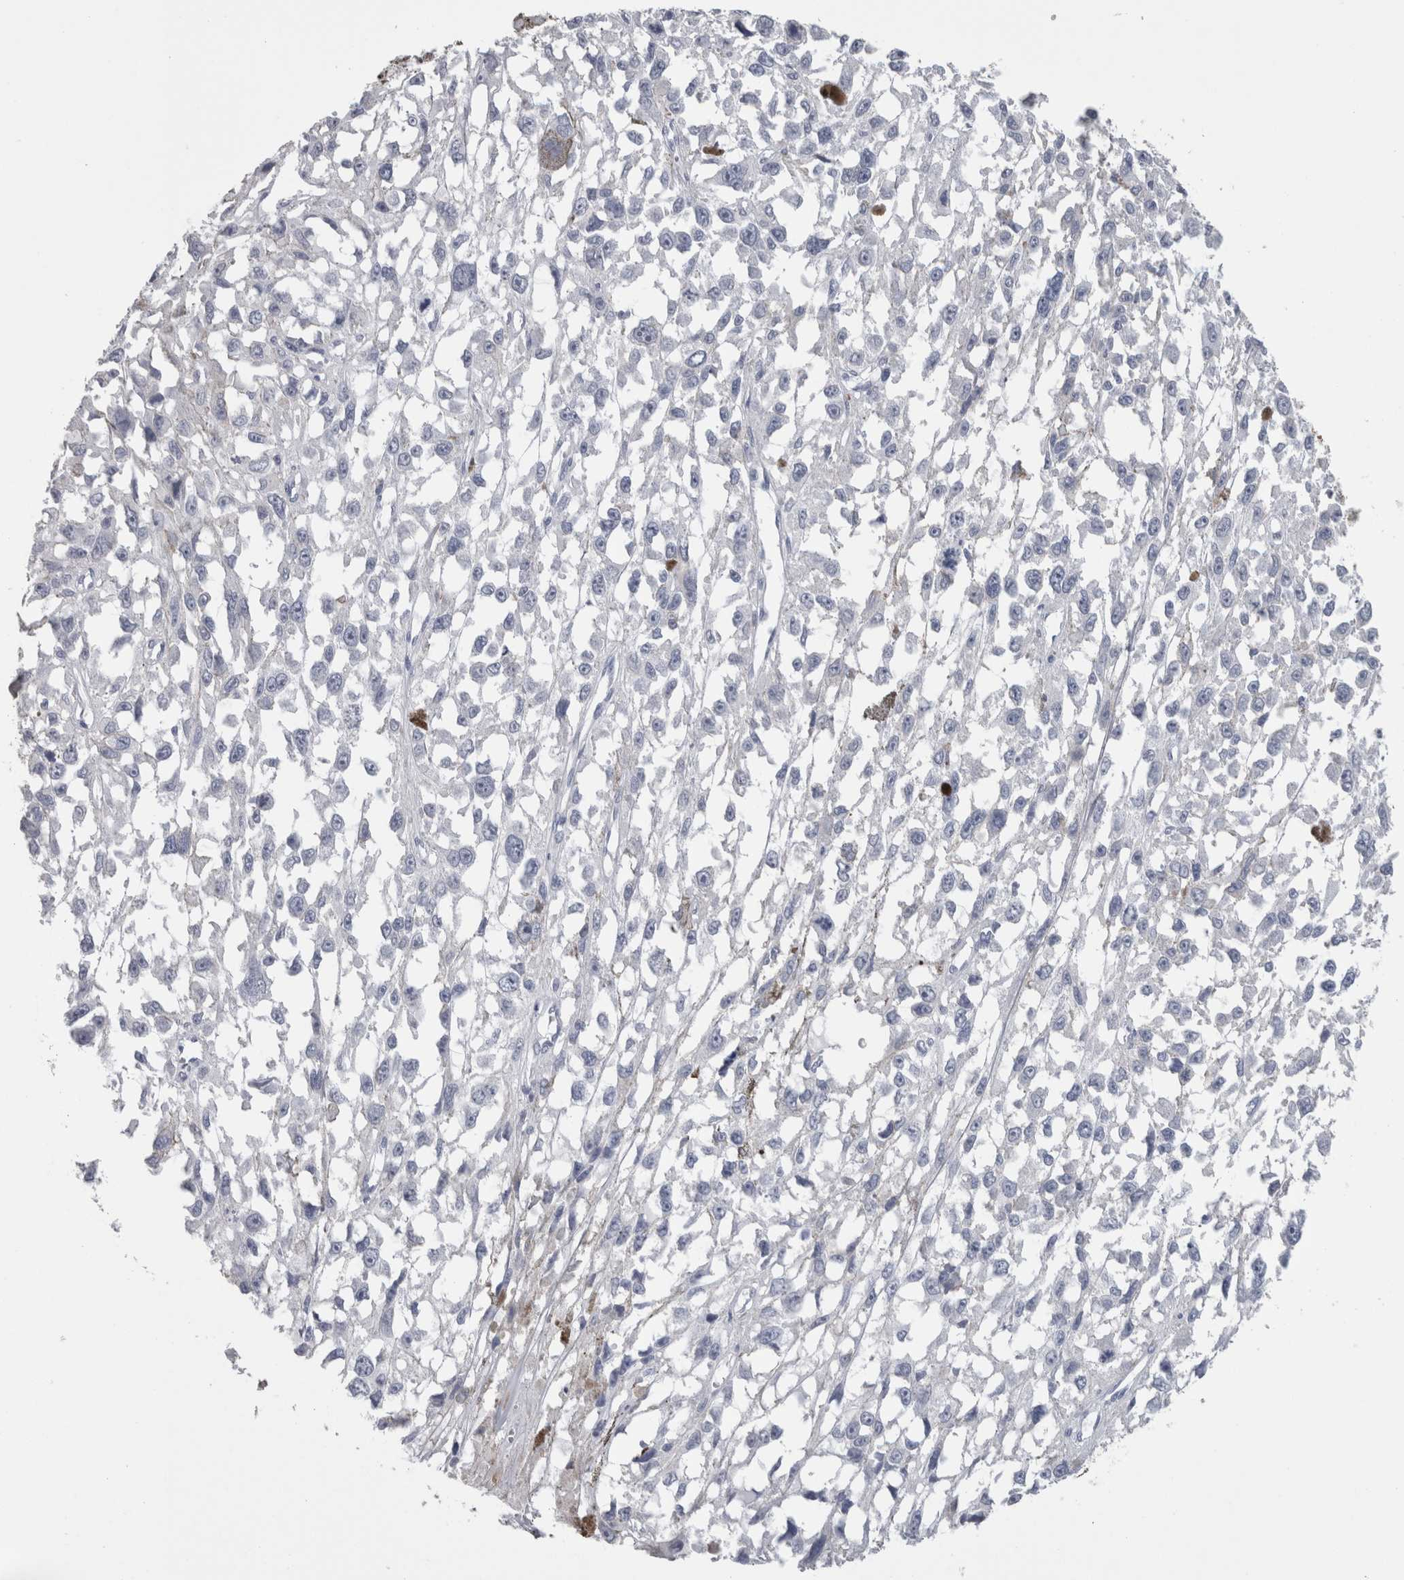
{"staining": {"intensity": "negative", "quantity": "none", "location": "none"}, "tissue": "melanoma", "cell_type": "Tumor cells", "image_type": "cancer", "snomed": [{"axis": "morphology", "description": "Malignant melanoma, Metastatic site"}, {"axis": "topography", "description": "Lymph node"}], "caption": "The immunohistochemistry image has no significant expression in tumor cells of melanoma tissue. (DAB immunohistochemistry visualized using brightfield microscopy, high magnification).", "gene": "CA8", "patient": {"sex": "male", "age": 59}}